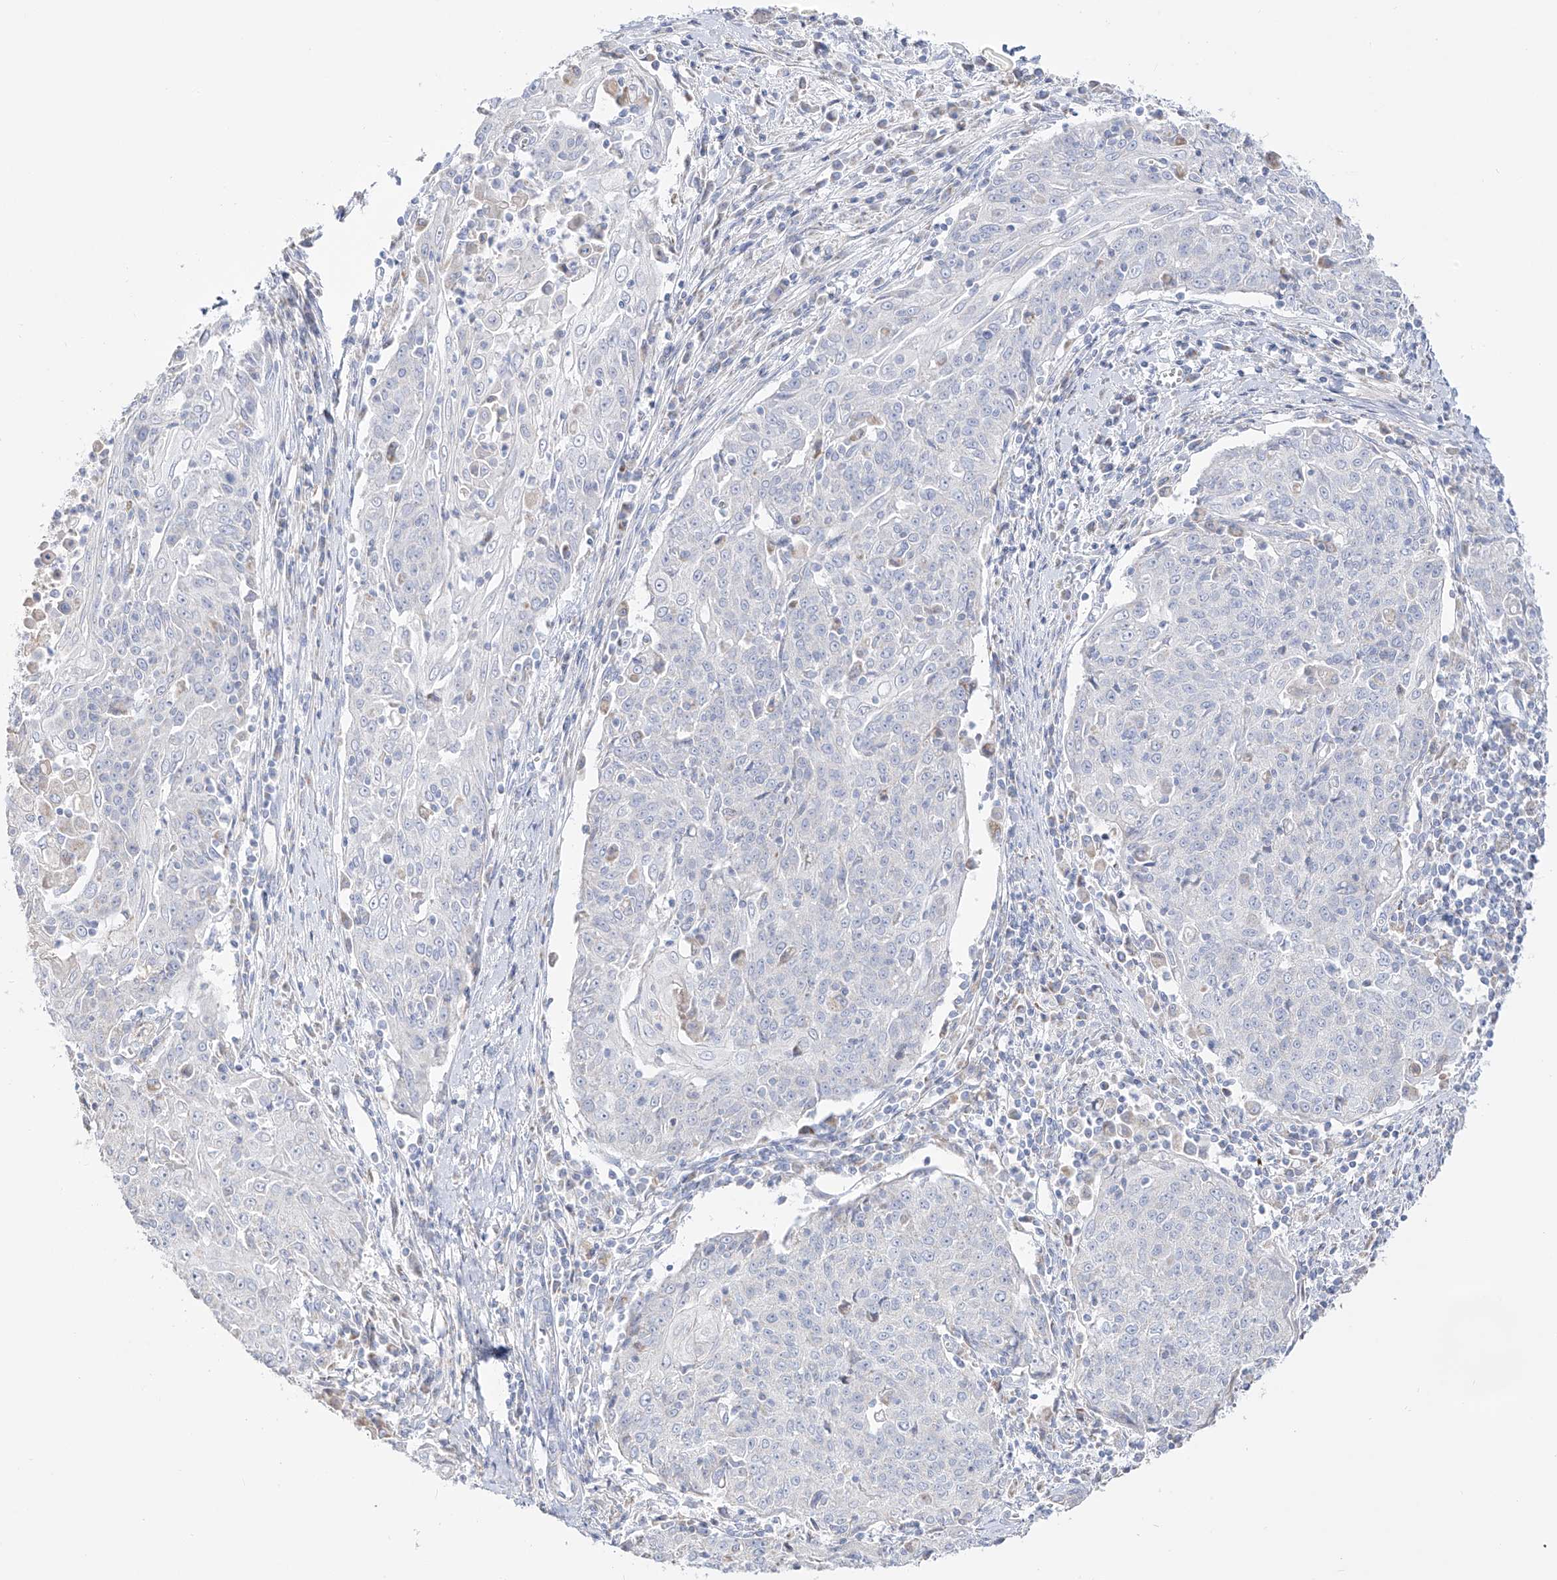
{"staining": {"intensity": "negative", "quantity": "none", "location": "none"}, "tissue": "cervical cancer", "cell_type": "Tumor cells", "image_type": "cancer", "snomed": [{"axis": "morphology", "description": "Squamous cell carcinoma, NOS"}, {"axis": "topography", "description": "Cervix"}], "caption": "Tumor cells are negative for brown protein staining in squamous cell carcinoma (cervical).", "gene": "RCHY1", "patient": {"sex": "female", "age": 48}}